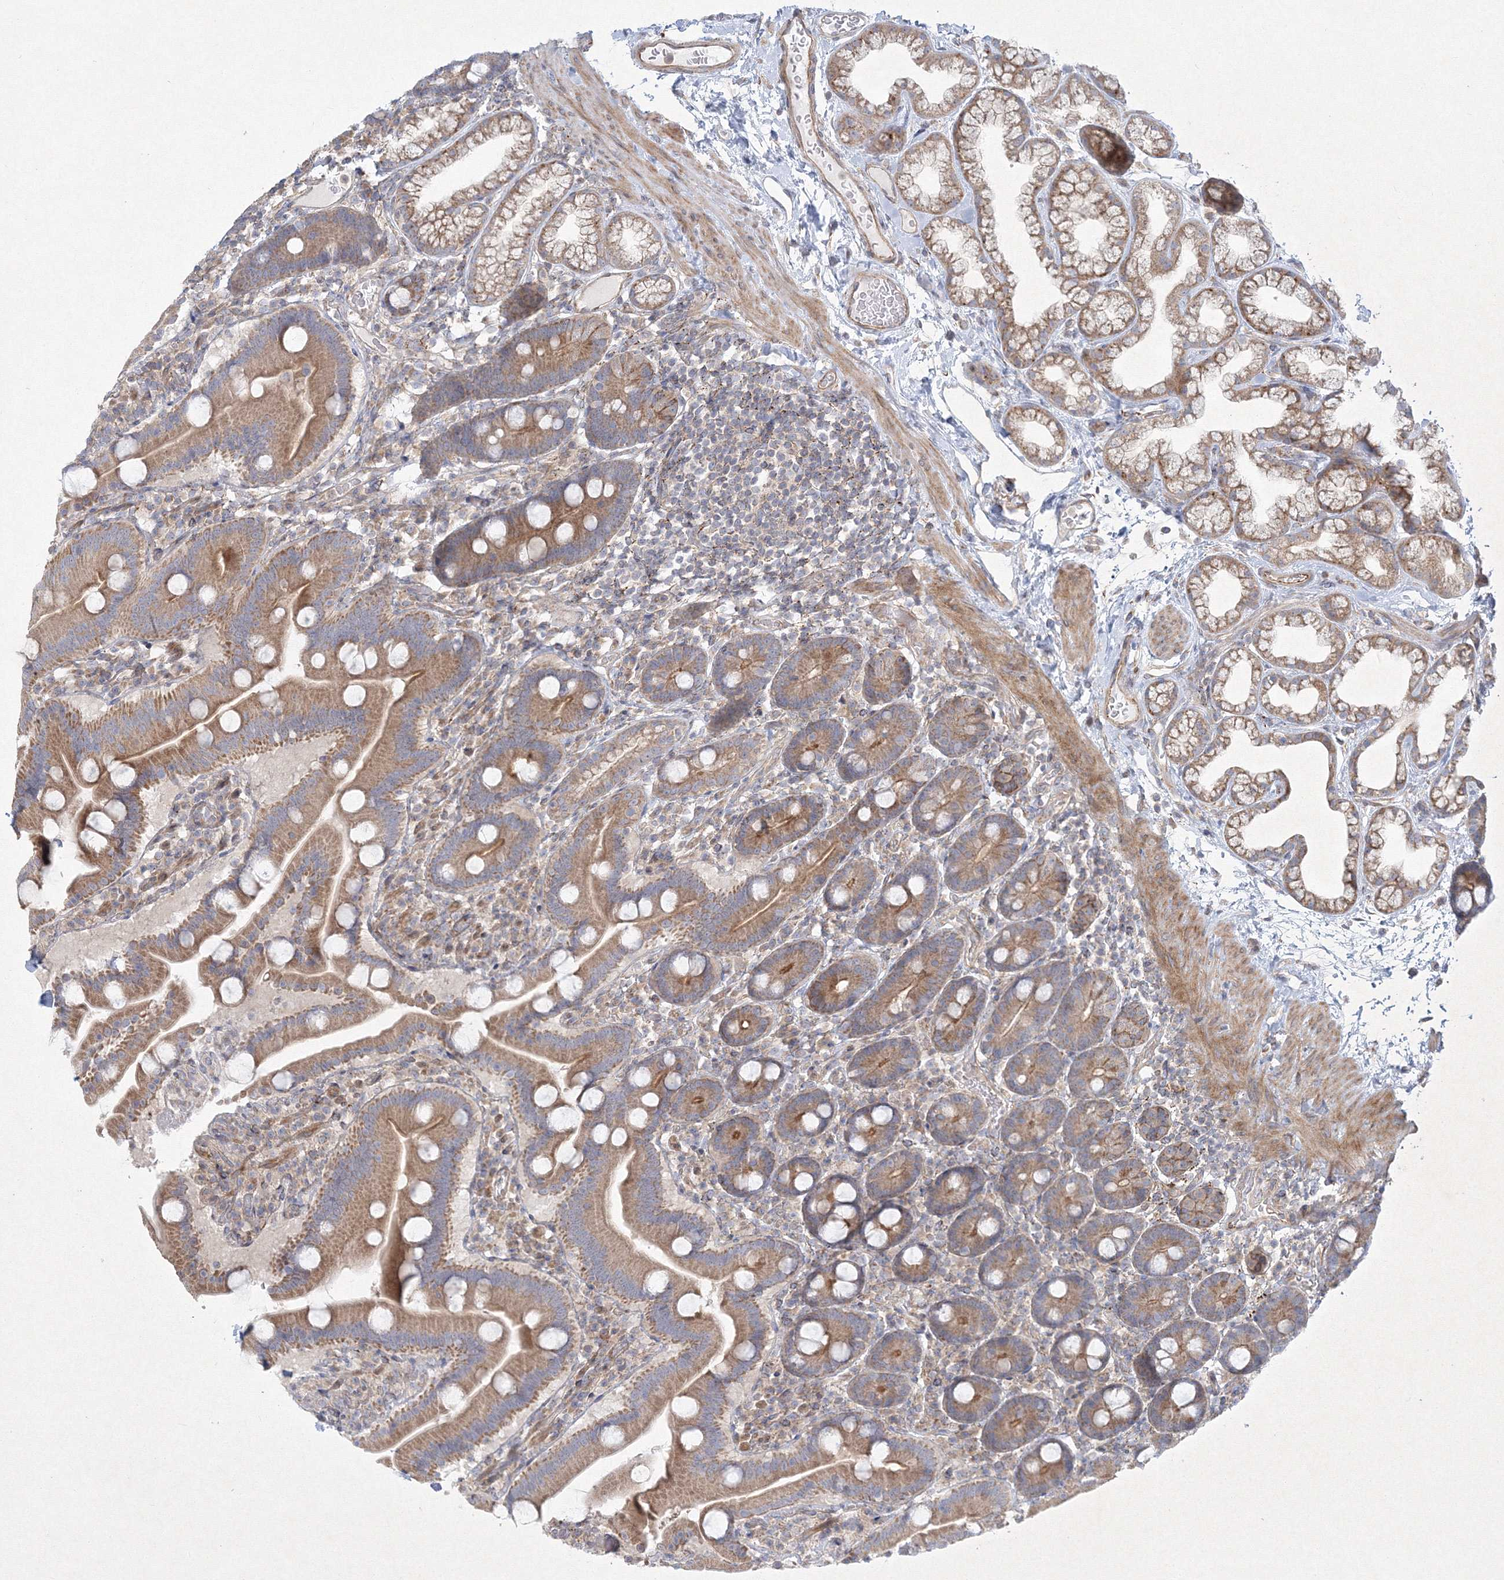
{"staining": {"intensity": "moderate", "quantity": ">75%", "location": "cytoplasmic/membranous"}, "tissue": "duodenum", "cell_type": "Glandular cells", "image_type": "normal", "snomed": [{"axis": "morphology", "description": "Normal tissue, NOS"}, {"axis": "topography", "description": "Duodenum"}], "caption": "This photomicrograph displays IHC staining of normal human duodenum, with medium moderate cytoplasmic/membranous positivity in about >75% of glandular cells.", "gene": "WDR49", "patient": {"sex": "male", "age": 55}}